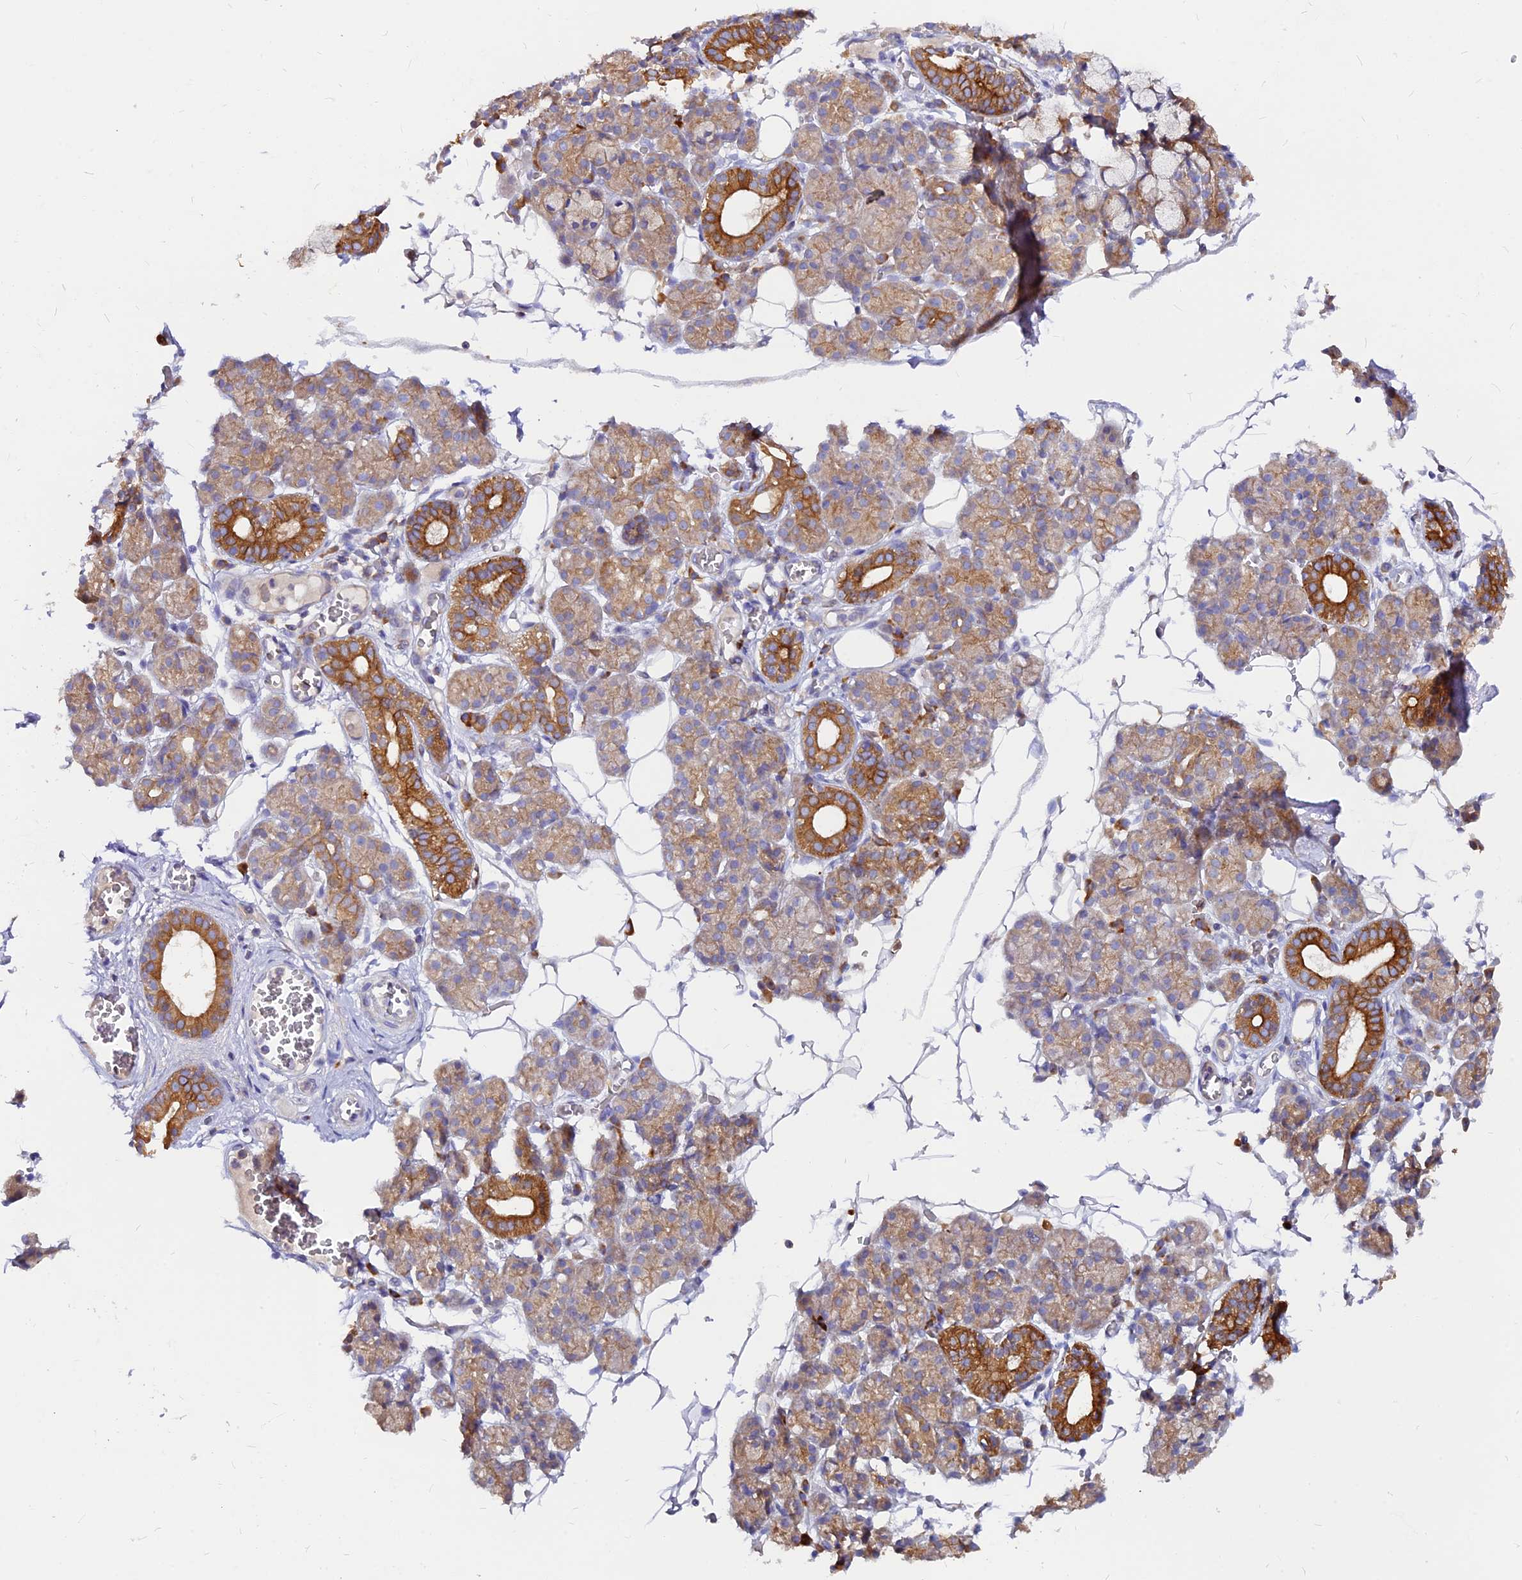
{"staining": {"intensity": "strong", "quantity": "25%-75%", "location": "cytoplasmic/membranous"}, "tissue": "salivary gland", "cell_type": "Glandular cells", "image_type": "normal", "snomed": [{"axis": "morphology", "description": "Normal tissue, NOS"}, {"axis": "topography", "description": "Salivary gland"}], "caption": "A histopathology image showing strong cytoplasmic/membranous positivity in approximately 25%-75% of glandular cells in normal salivary gland, as visualized by brown immunohistochemical staining.", "gene": "DENND2D", "patient": {"sex": "male", "age": 63}}